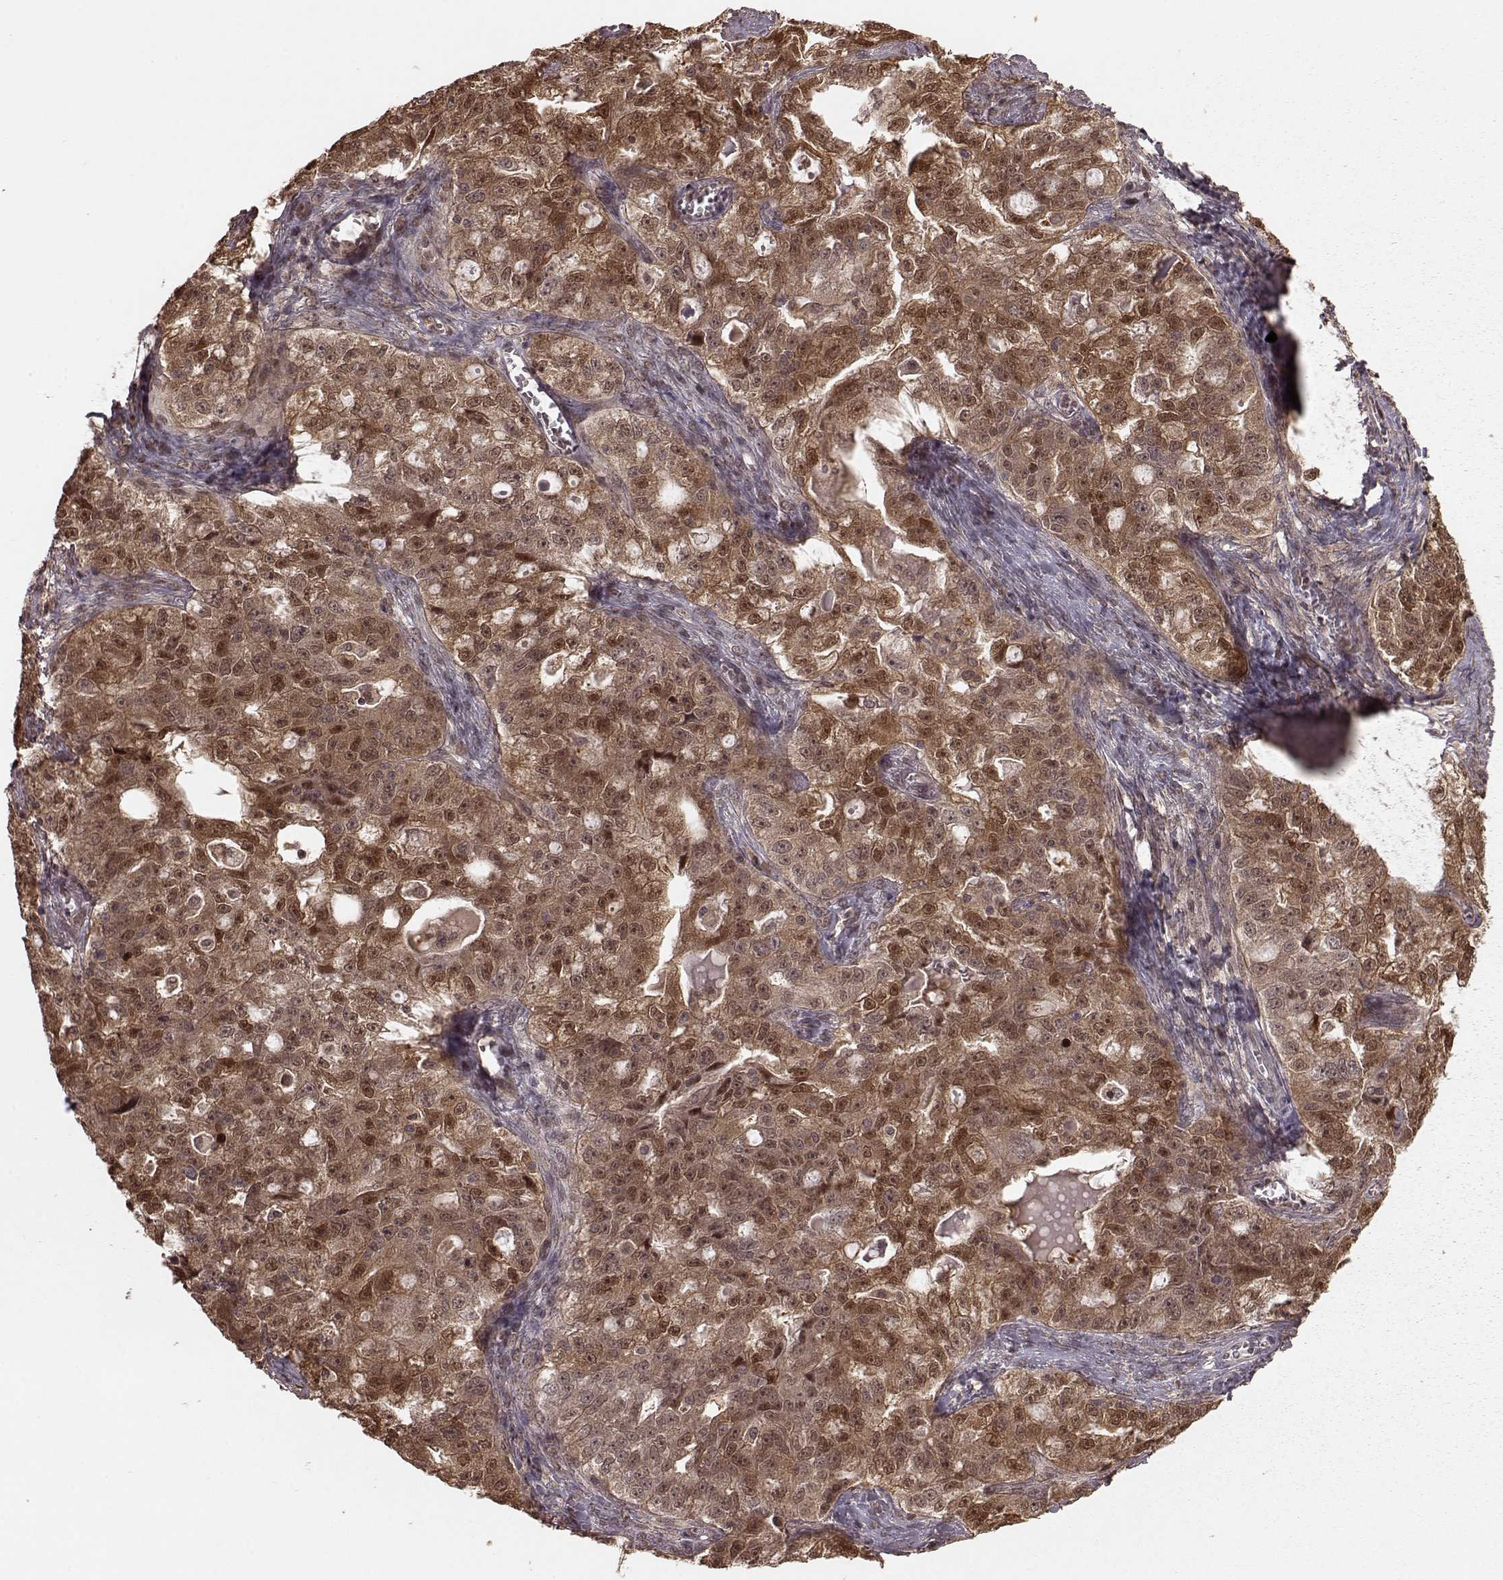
{"staining": {"intensity": "moderate", "quantity": ">75%", "location": "cytoplasmic/membranous,nuclear"}, "tissue": "ovarian cancer", "cell_type": "Tumor cells", "image_type": "cancer", "snomed": [{"axis": "morphology", "description": "Cystadenocarcinoma, serous, NOS"}, {"axis": "topography", "description": "Ovary"}], "caption": "A photomicrograph of human serous cystadenocarcinoma (ovarian) stained for a protein demonstrates moderate cytoplasmic/membranous and nuclear brown staining in tumor cells.", "gene": "GSS", "patient": {"sex": "female", "age": 51}}